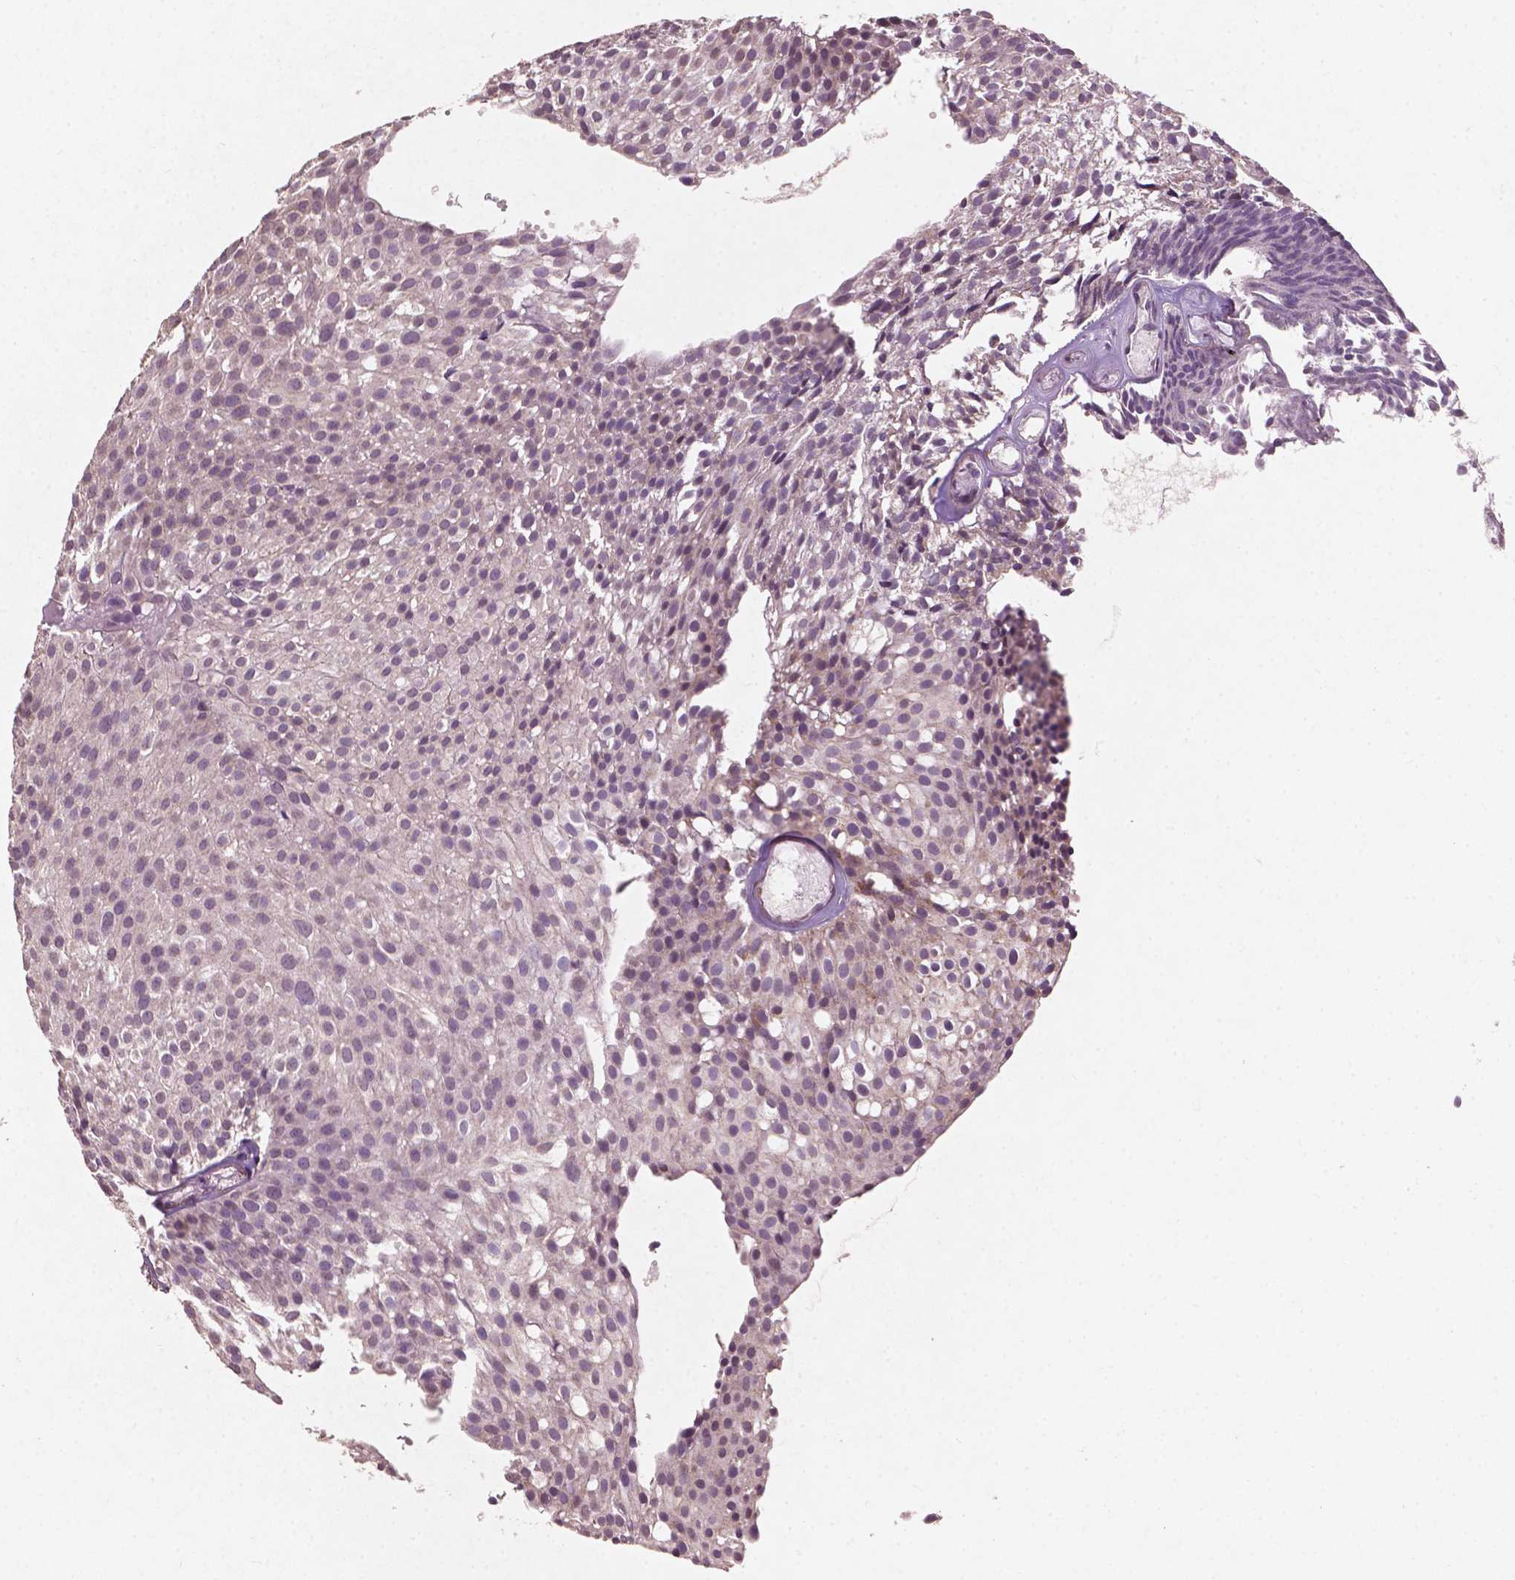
{"staining": {"intensity": "negative", "quantity": "none", "location": "none"}, "tissue": "urothelial cancer", "cell_type": "Tumor cells", "image_type": "cancer", "snomed": [{"axis": "morphology", "description": "Urothelial carcinoma, Low grade"}, {"axis": "topography", "description": "Urinary bladder"}], "caption": "Immunohistochemistry image of neoplastic tissue: low-grade urothelial carcinoma stained with DAB exhibits no significant protein staining in tumor cells. Brightfield microscopy of IHC stained with DAB (3,3'-diaminobenzidine) (brown) and hematoxylin (blue), captured at high magnification.", "gene": "SMAD2", "patient": {"sex": "male", "age": 63}}